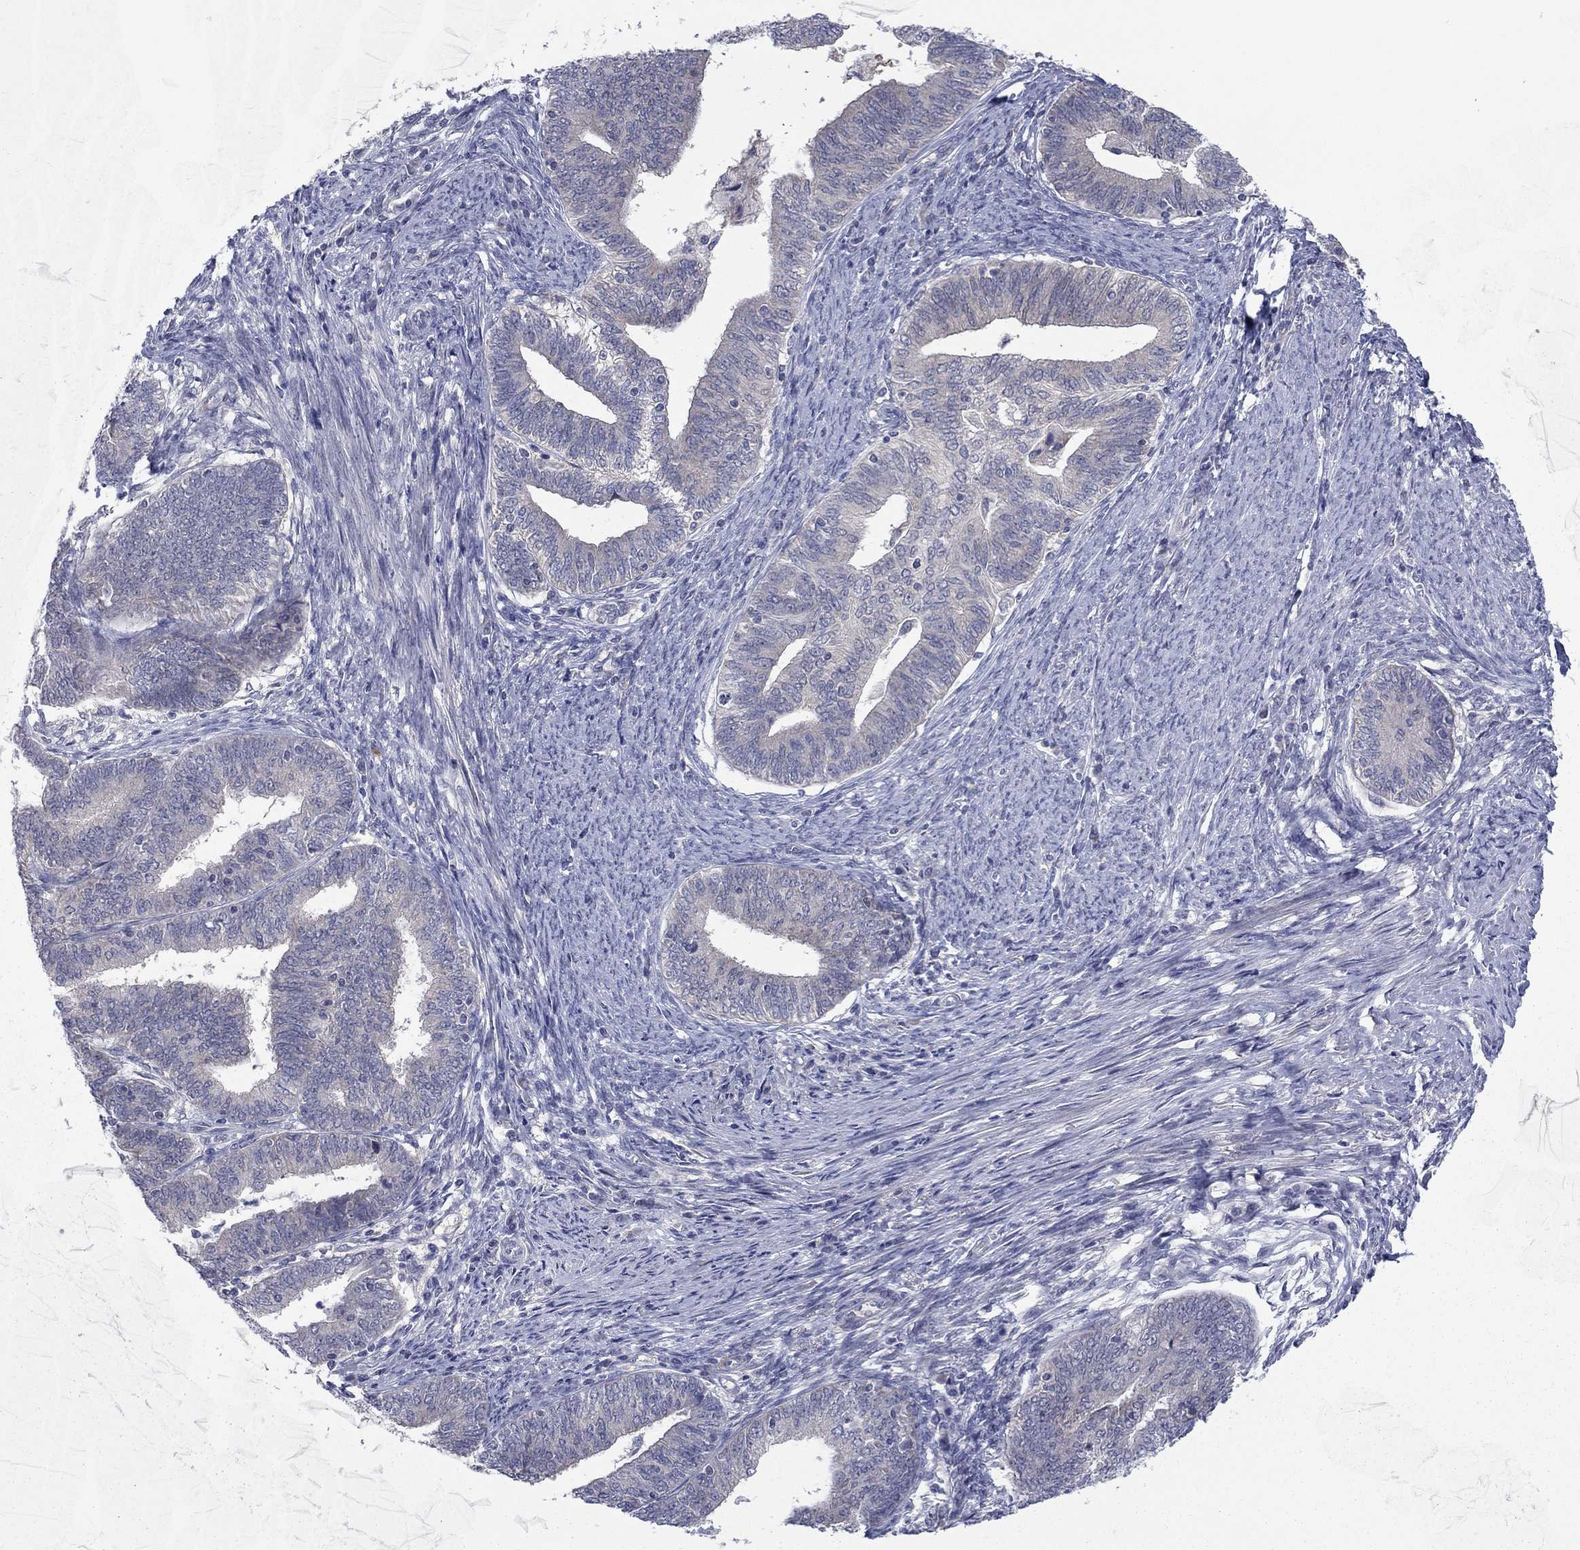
{"staining": {"intensity": "weak", "quantity": "<25%", "location": "cytoplasmic/membranous"}, "tissue": "endometrial cancer", "cell_type": "Tumor cells", "image_type": "cancer", "snomed": [{"axis": "morphology", "description": "Adenocarcinoma, NOS"}, {"axis": "topography", "description": "Endometrium"}], "caption": "Immunohistochemical staining of adenocarcinoma (endometrial) displays no significant staining in tumor cells.", "gene": "GRHPR", "patient": {"sex": "female", "age": 82}}